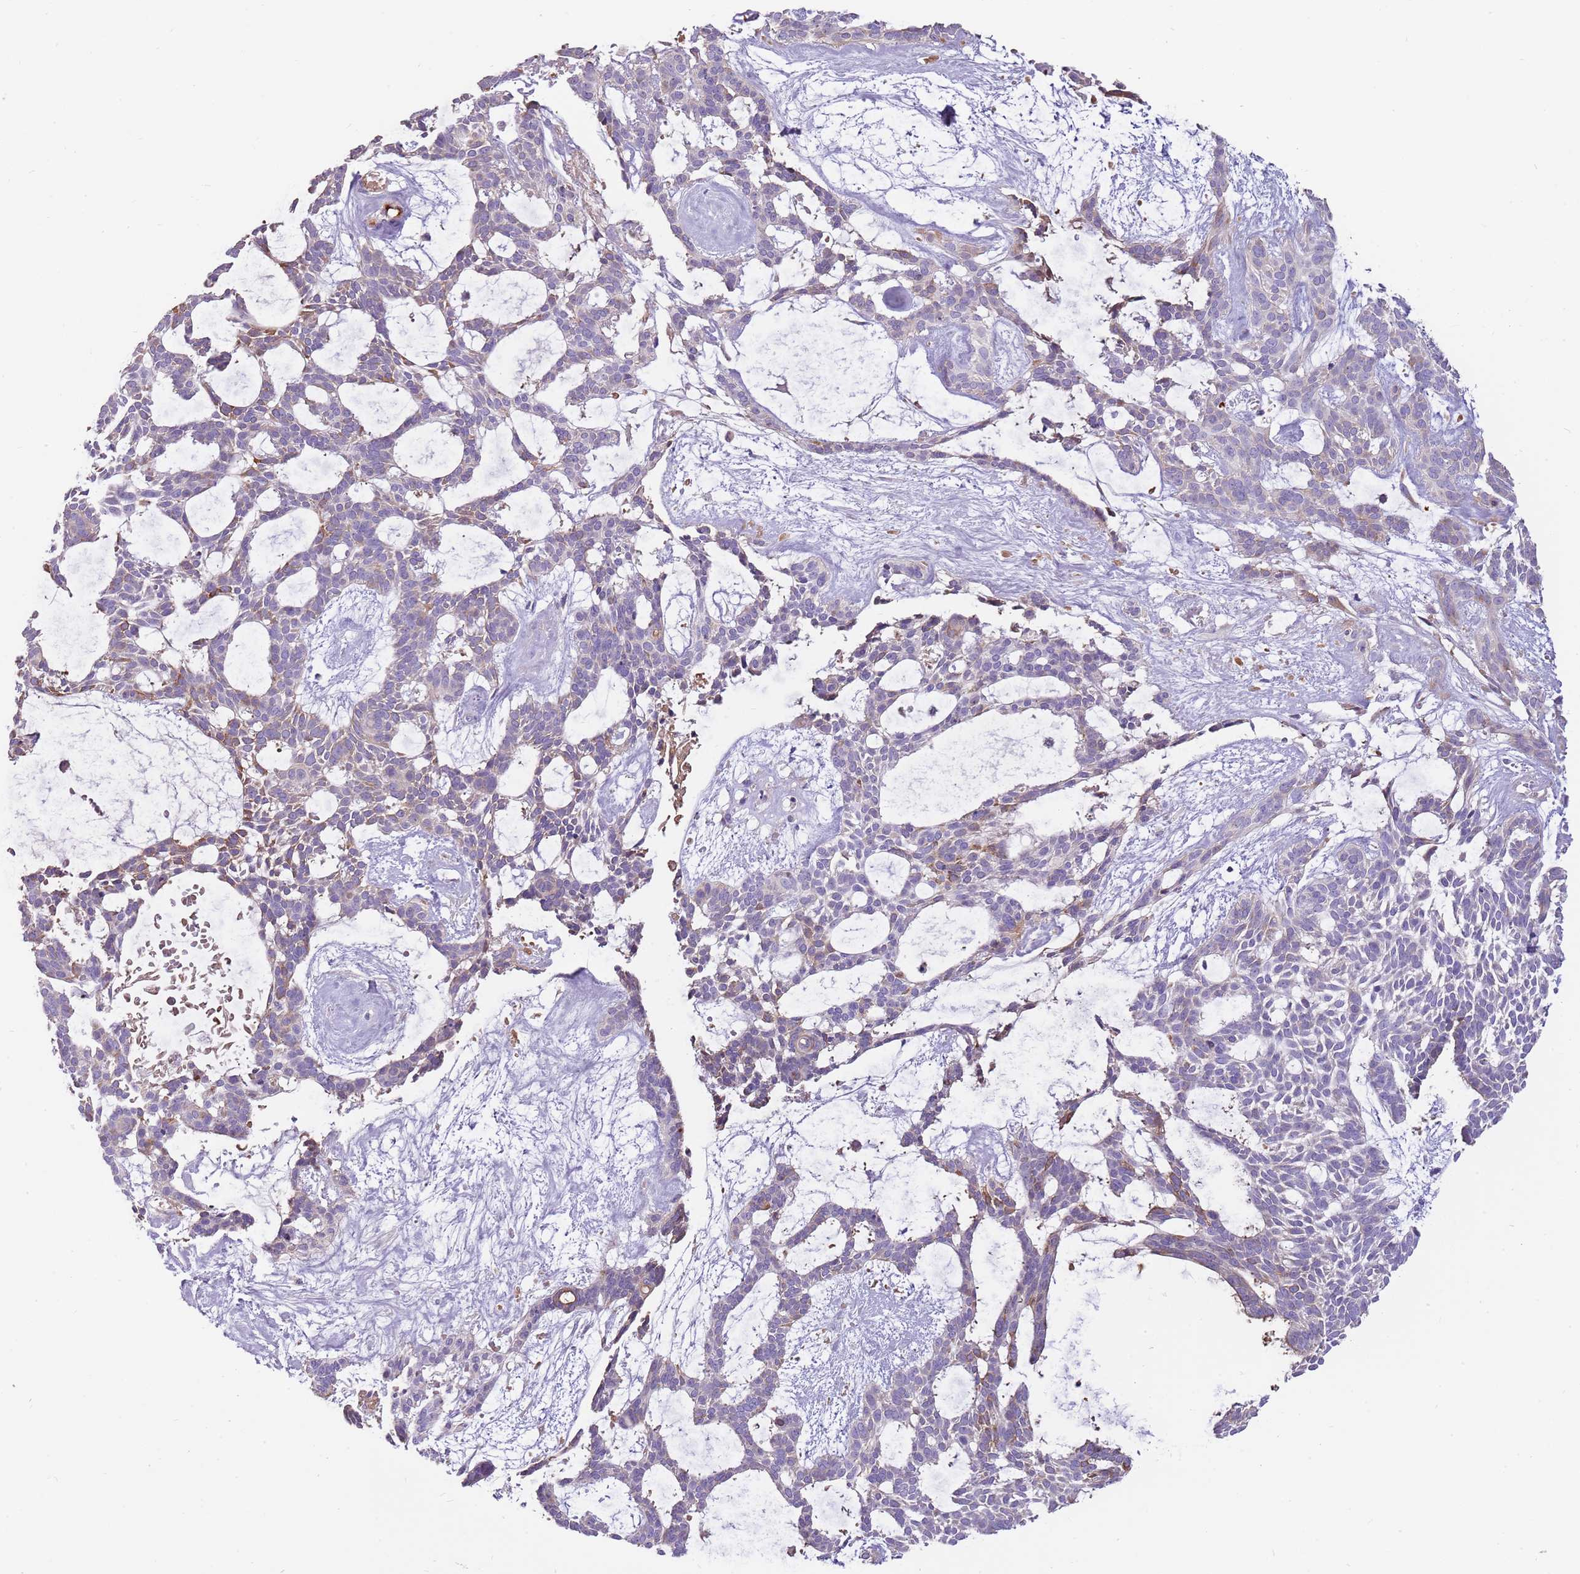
{"staining": {"intensity": "weak", "quantity": "<25%", "location": "cytoplasmic/membranous"}, "tissue": "skin cancer", "cell_type": "Tumor cells", "image_type": "cancer", "snomed": [{"axis": "morphology", "description": "Basal cell carcinoma"}, {"axis": "topography", "description": "Skin"}], "caption": "Immunohistochemistry histopathology image of neoplastic tissue: human skin cancer (basal cell carcinoma) stained with DAB displays no significant protein staining in tumor cells.", "gene": "MCUB", "patient": {"sex": "male", "age": 61}}